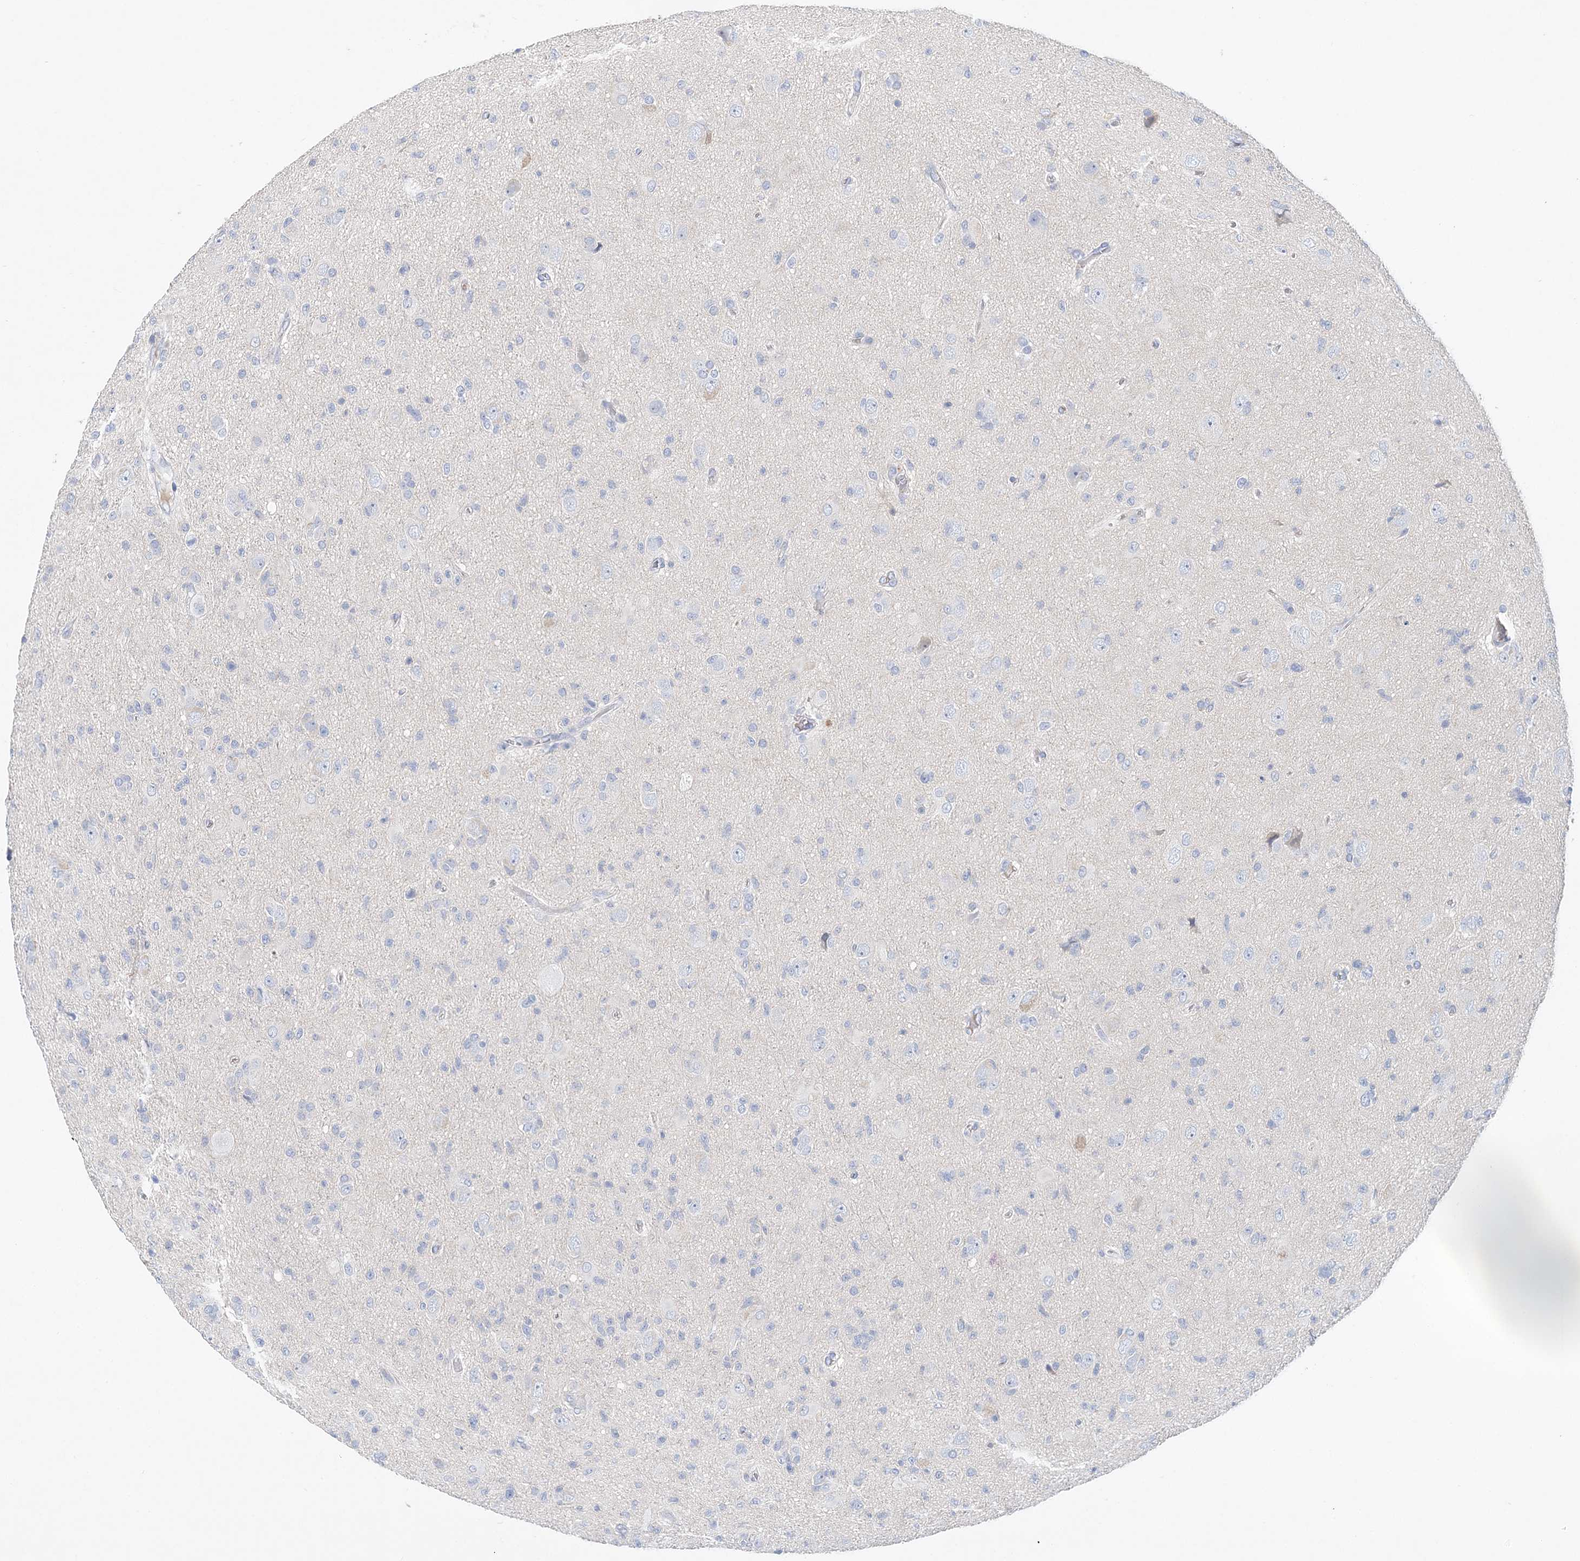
{"staining": {"intensity": "negative", "quantity": "none", "location": "none"}, "tissue": "glioma", "cell_type": "Tumor cells", "image_type": "cancer", "snomed": [{"axis": "morphology", "description": "Glioma, malignant, High grade"}, {"axis": "topography", "description": "Brain"}], "caption": "Malignant glioma (high-grade) stained for a protein using IHC shows no staining tumor cells.", "gene": "LRRIQ4", "patient": {"sex": "female", "age": 57}}